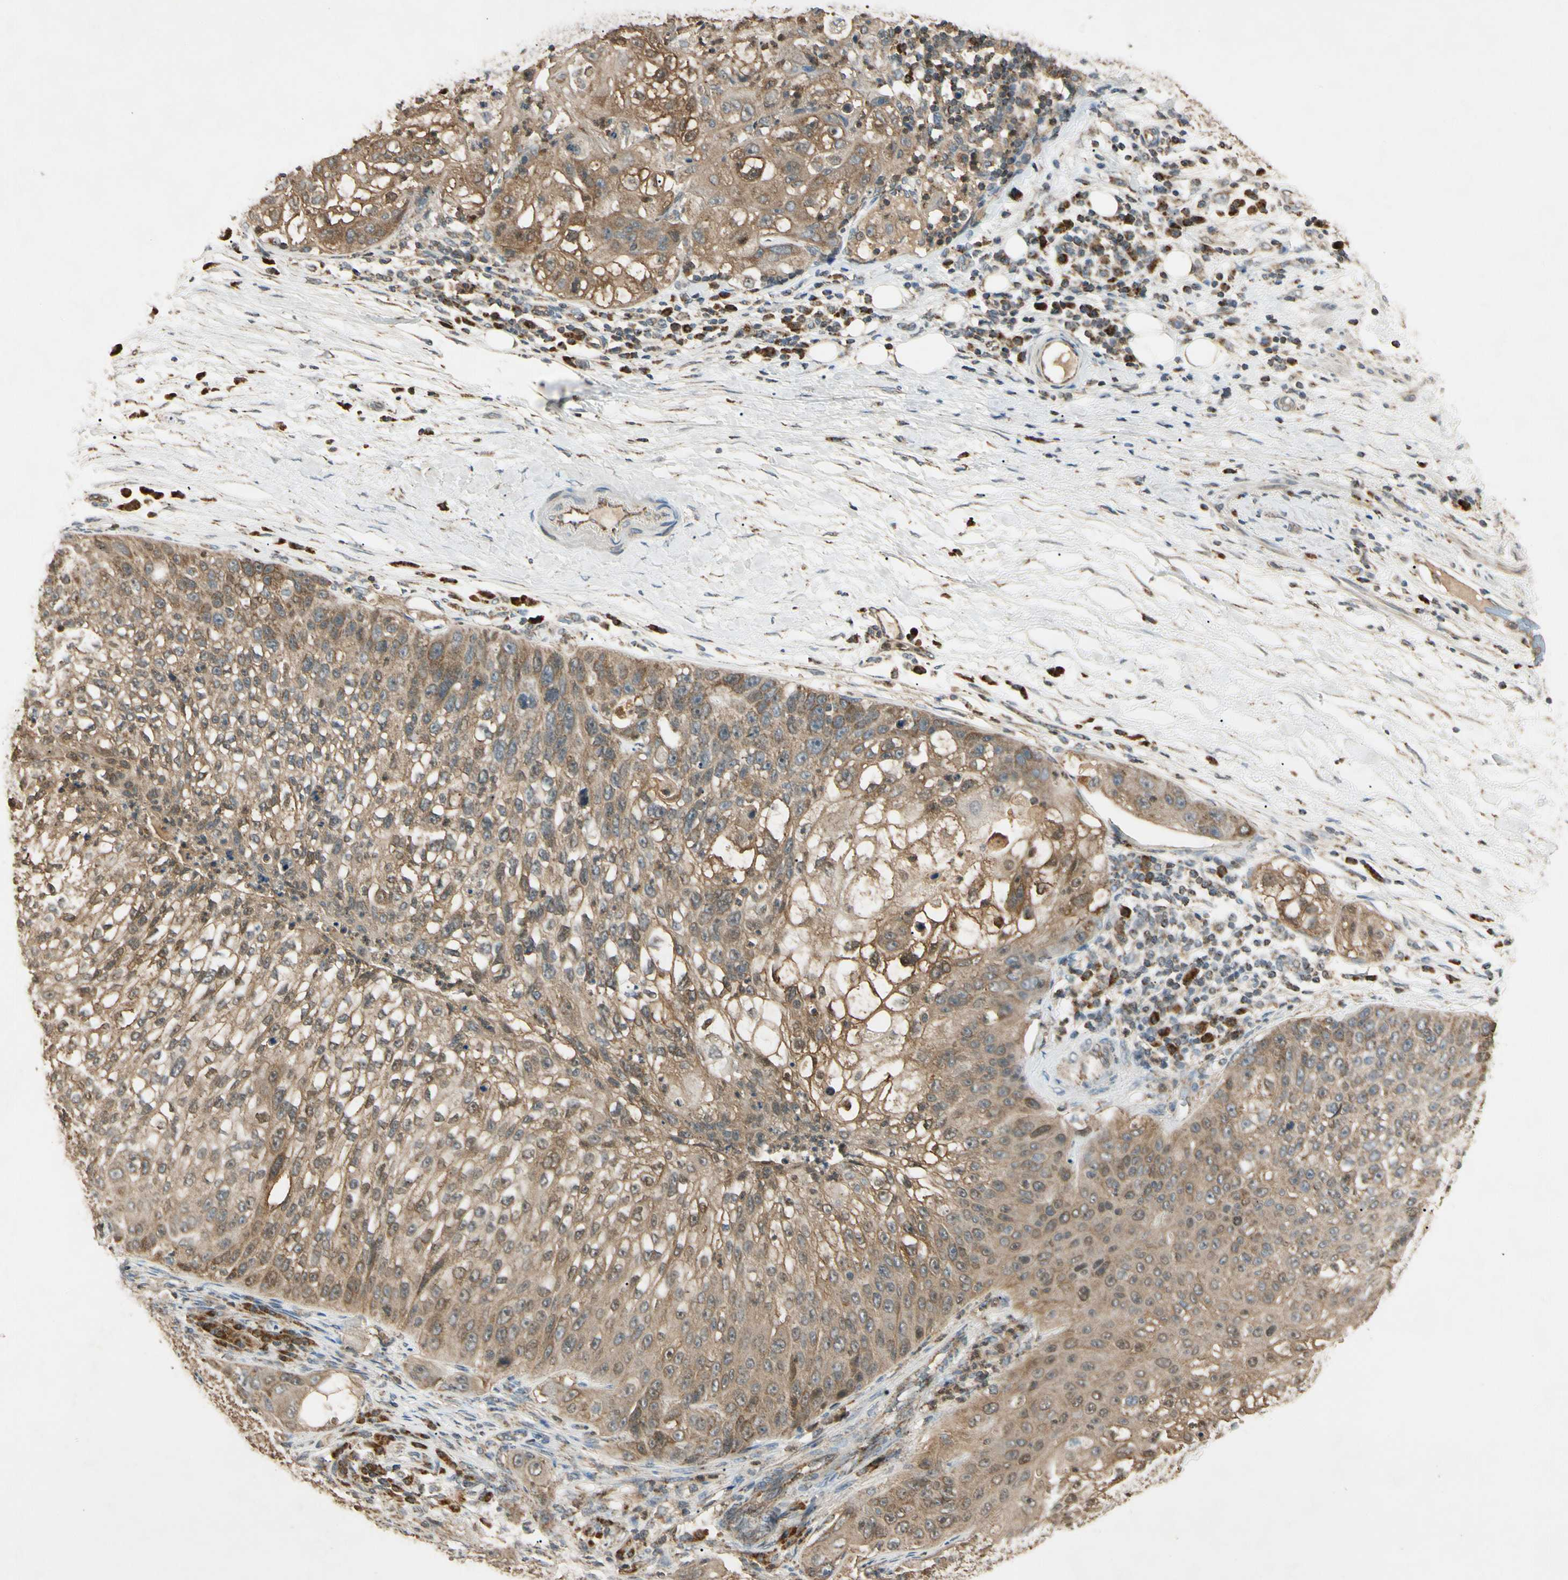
{"staining": {"intensity": "moderate", "quantity": ">75%", "location": "cytoplasmic/membranous,nuclear"}, "tissue": "lung cancer", "cell_type": "Tumor cells", "image_type": "cancer", "snomed": [{"axis": "morphology", "description": "Inflammation, NOS"}, {"axis": "morphology", "description": "Squamous cell carcinoma, NOS"}, {"axis": "topography", "description": "Lymph node"}, {"axis": "topography", "description": "Soft tissue"}, {"axis": "topography", "description": "Lung"}], "caption": "This is an image of IHC staining of squamous cell carcinoma (lung), which shows moderate staining in the cytoplasmic/membranous and nuclear of tumor cells.", "gene": "PRDX5", "patient": {"sex": "male", "age": 66}}